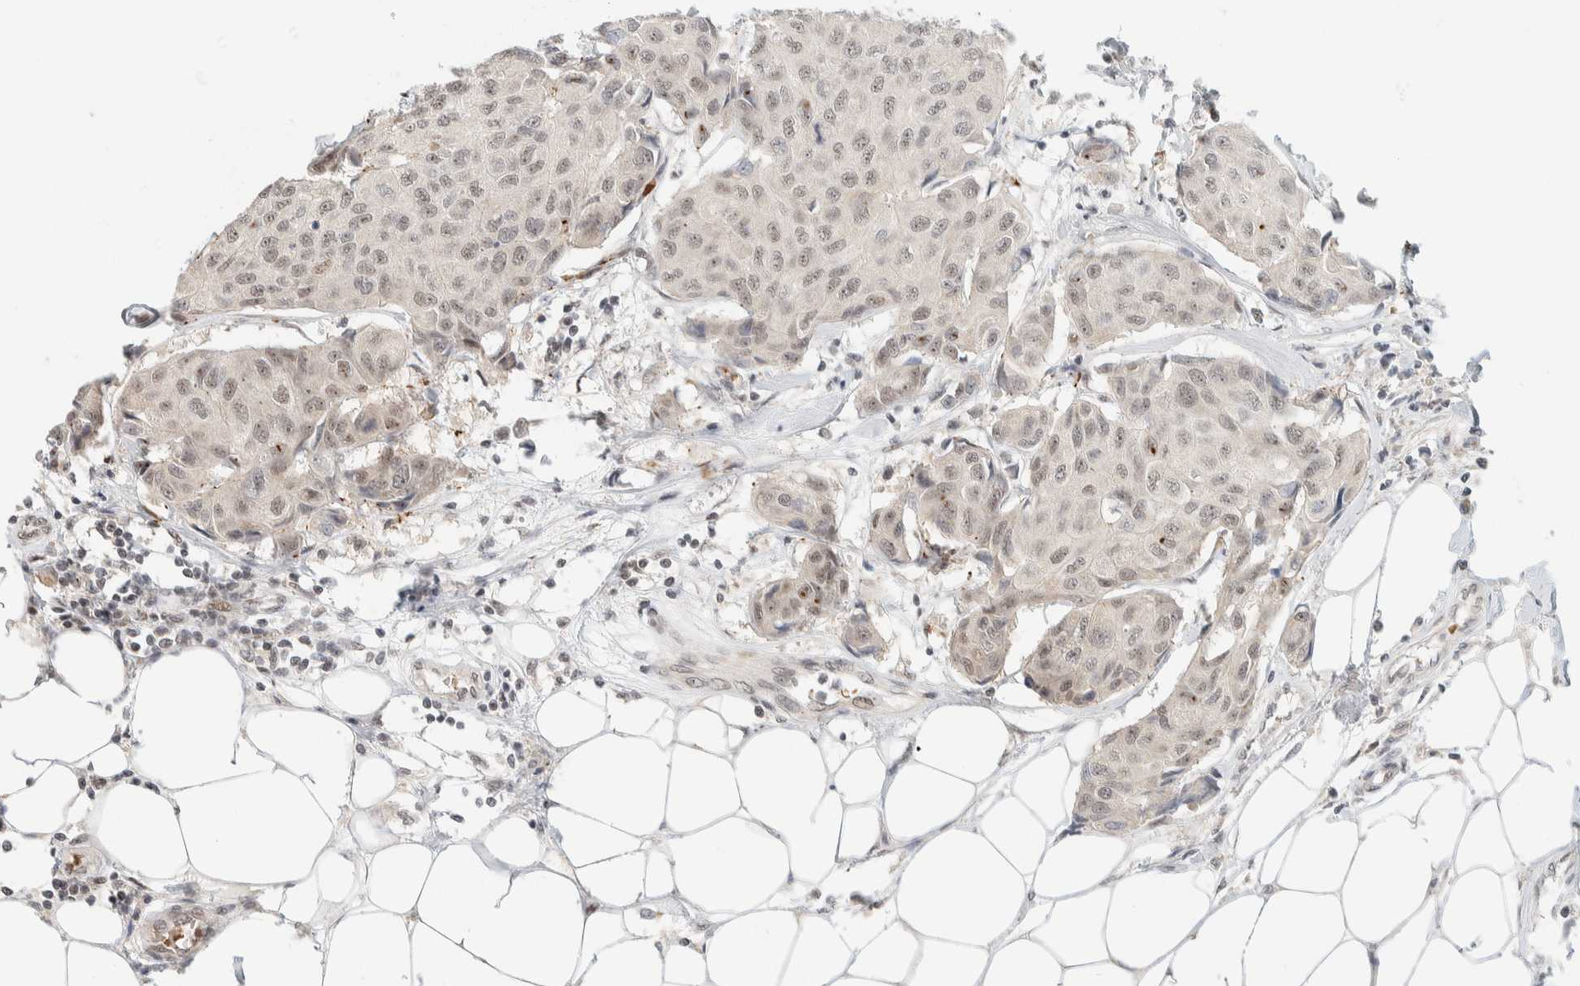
{"staining": {"intensity": "moderate", "quantity": "<25%", "location": "nuclear"}, "tissue": "breast cancer", "cell_type": "Tumor cells", "image_type": "cancer", "snomed": [{"axis": "morphology", "description": "Duct carcinoma"}, {"axis": "topography", "description": "Breast"}], "caption": "Moderate nuclear staining for a protein is identified in approximately <25% of tumor cells of breast cancer (invasive ductal carcinoma) using immunohistochemistry (IHC).", "gene": "ZBTB2", "patient": {"sex": "female", "age": 80}}